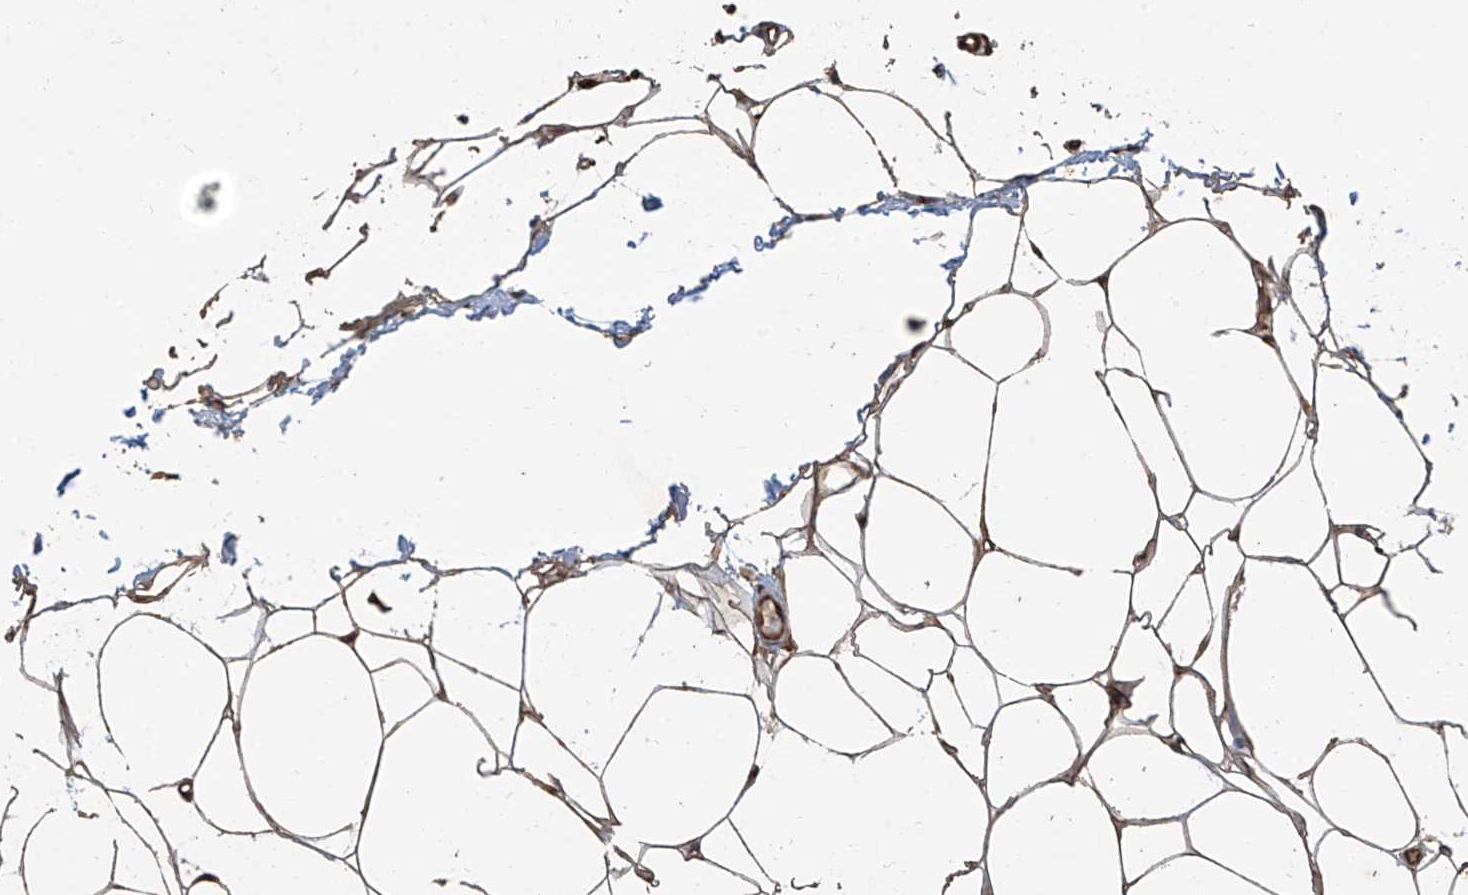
{"staining": {"intensity": "strong", "quantity": ">75%", "location": "cytoplasmic/membranous"}, "tissue": "adipose tissue", "cell_type": "Adipocytes", "image_type": "normal", "snomed": [{"axis": "morphology", "description": "Normal tissue, NOS"}, {"axis": "topography", "description": "Breast"}], "caption": "Immunohistochemistry histopathology image of benign adipose tissue stained for a protein (brown), which demonstrates high levels of strong cytoplasmic/membranous positivity in approximately >75% of adipocytes.", "gene": "AGBL5", "patient": {"sex": "female", "age": 23}}